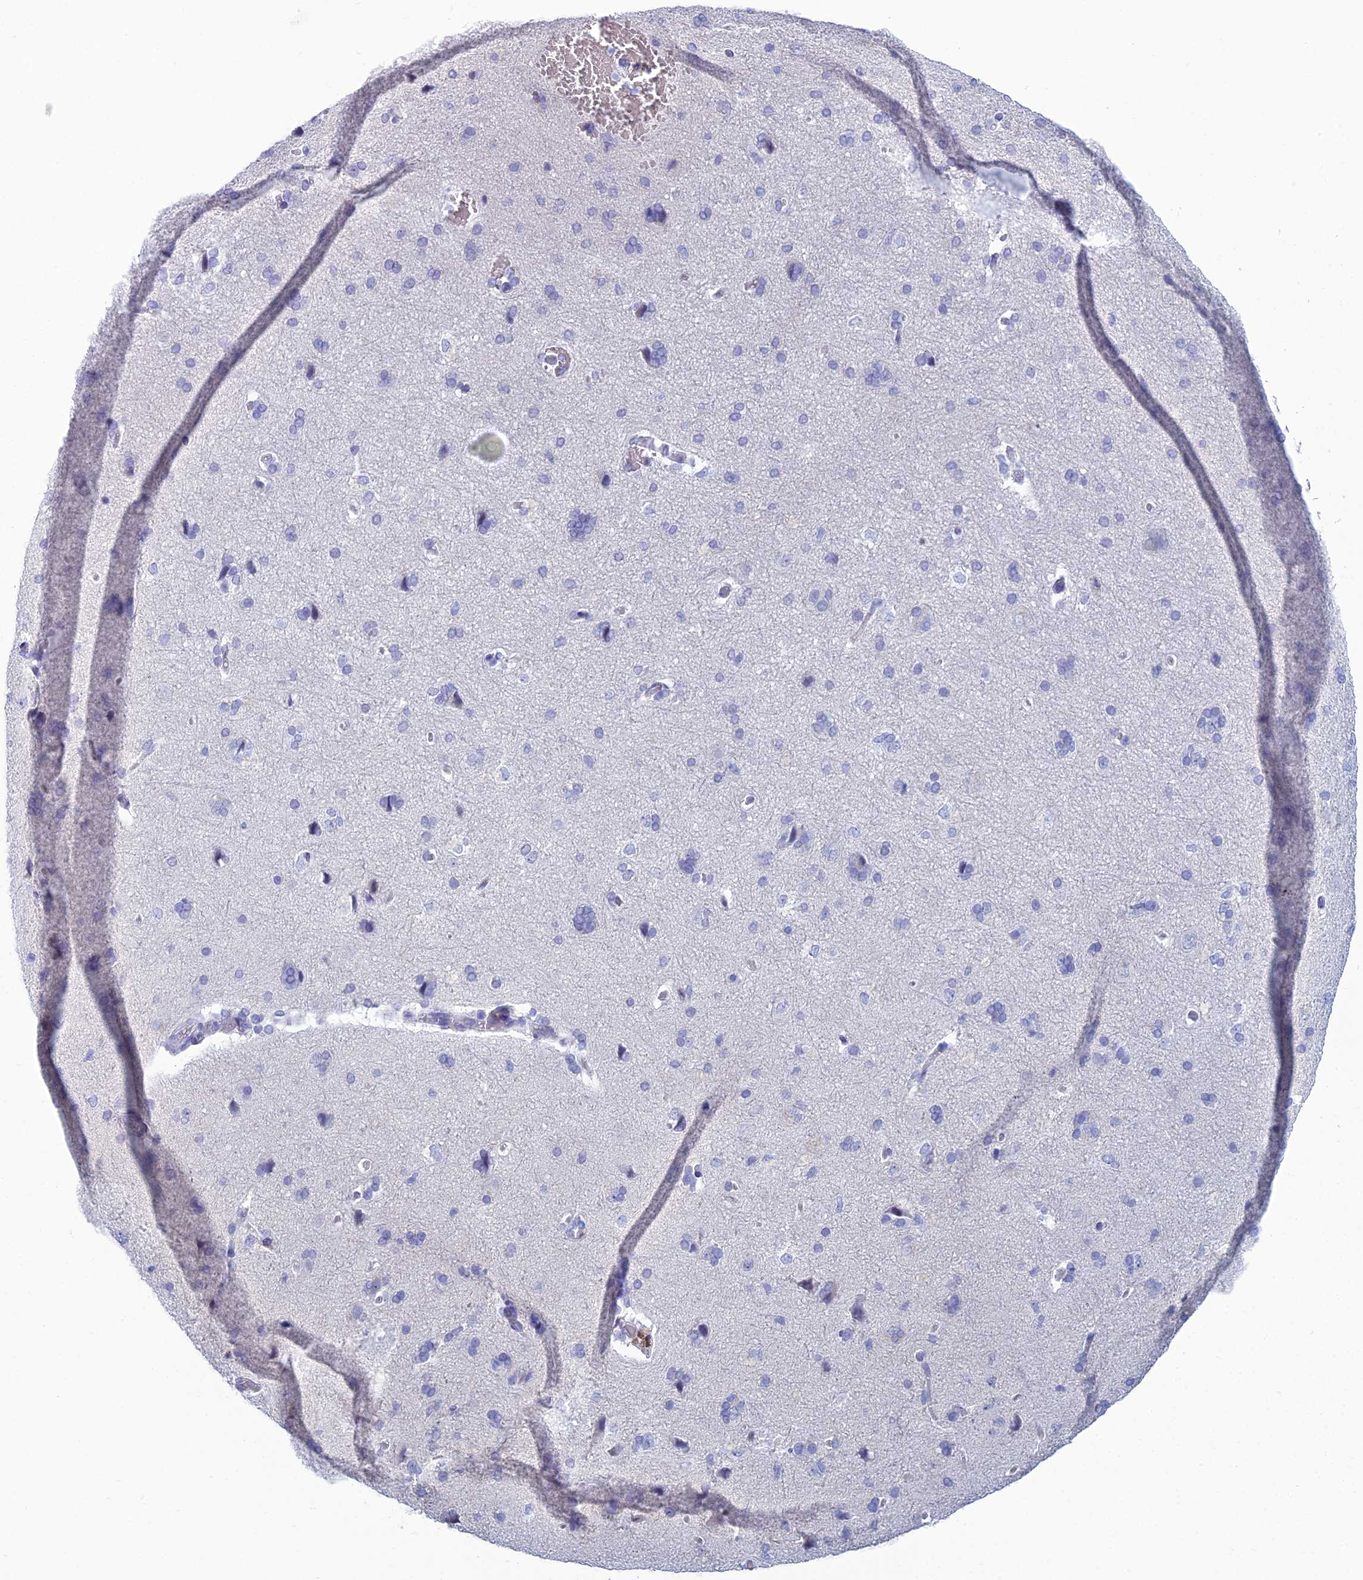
{"staining": {"intensity": "negative", "quantity": "none", "location": "none"}, "tissue": "cerebral cortex", "cell_type": "Endothelial cells", "image_type": "normal", "snomed": [{"axis": "morphology", "description": "Normal tissue, NOS"}, {"axis": "topography", "description": "Cerebral cortex"}], "caption": "Endothelial cells are negative for protein expression in unremarkable human cerebral cortex. (Stains: DAB immunohistochemistry with hematoxylin counter stain, Microscopy: brightfield microscopy at high magnification).", "gene": "MUC13", "patient": {"sex": "male", "age": 62}}